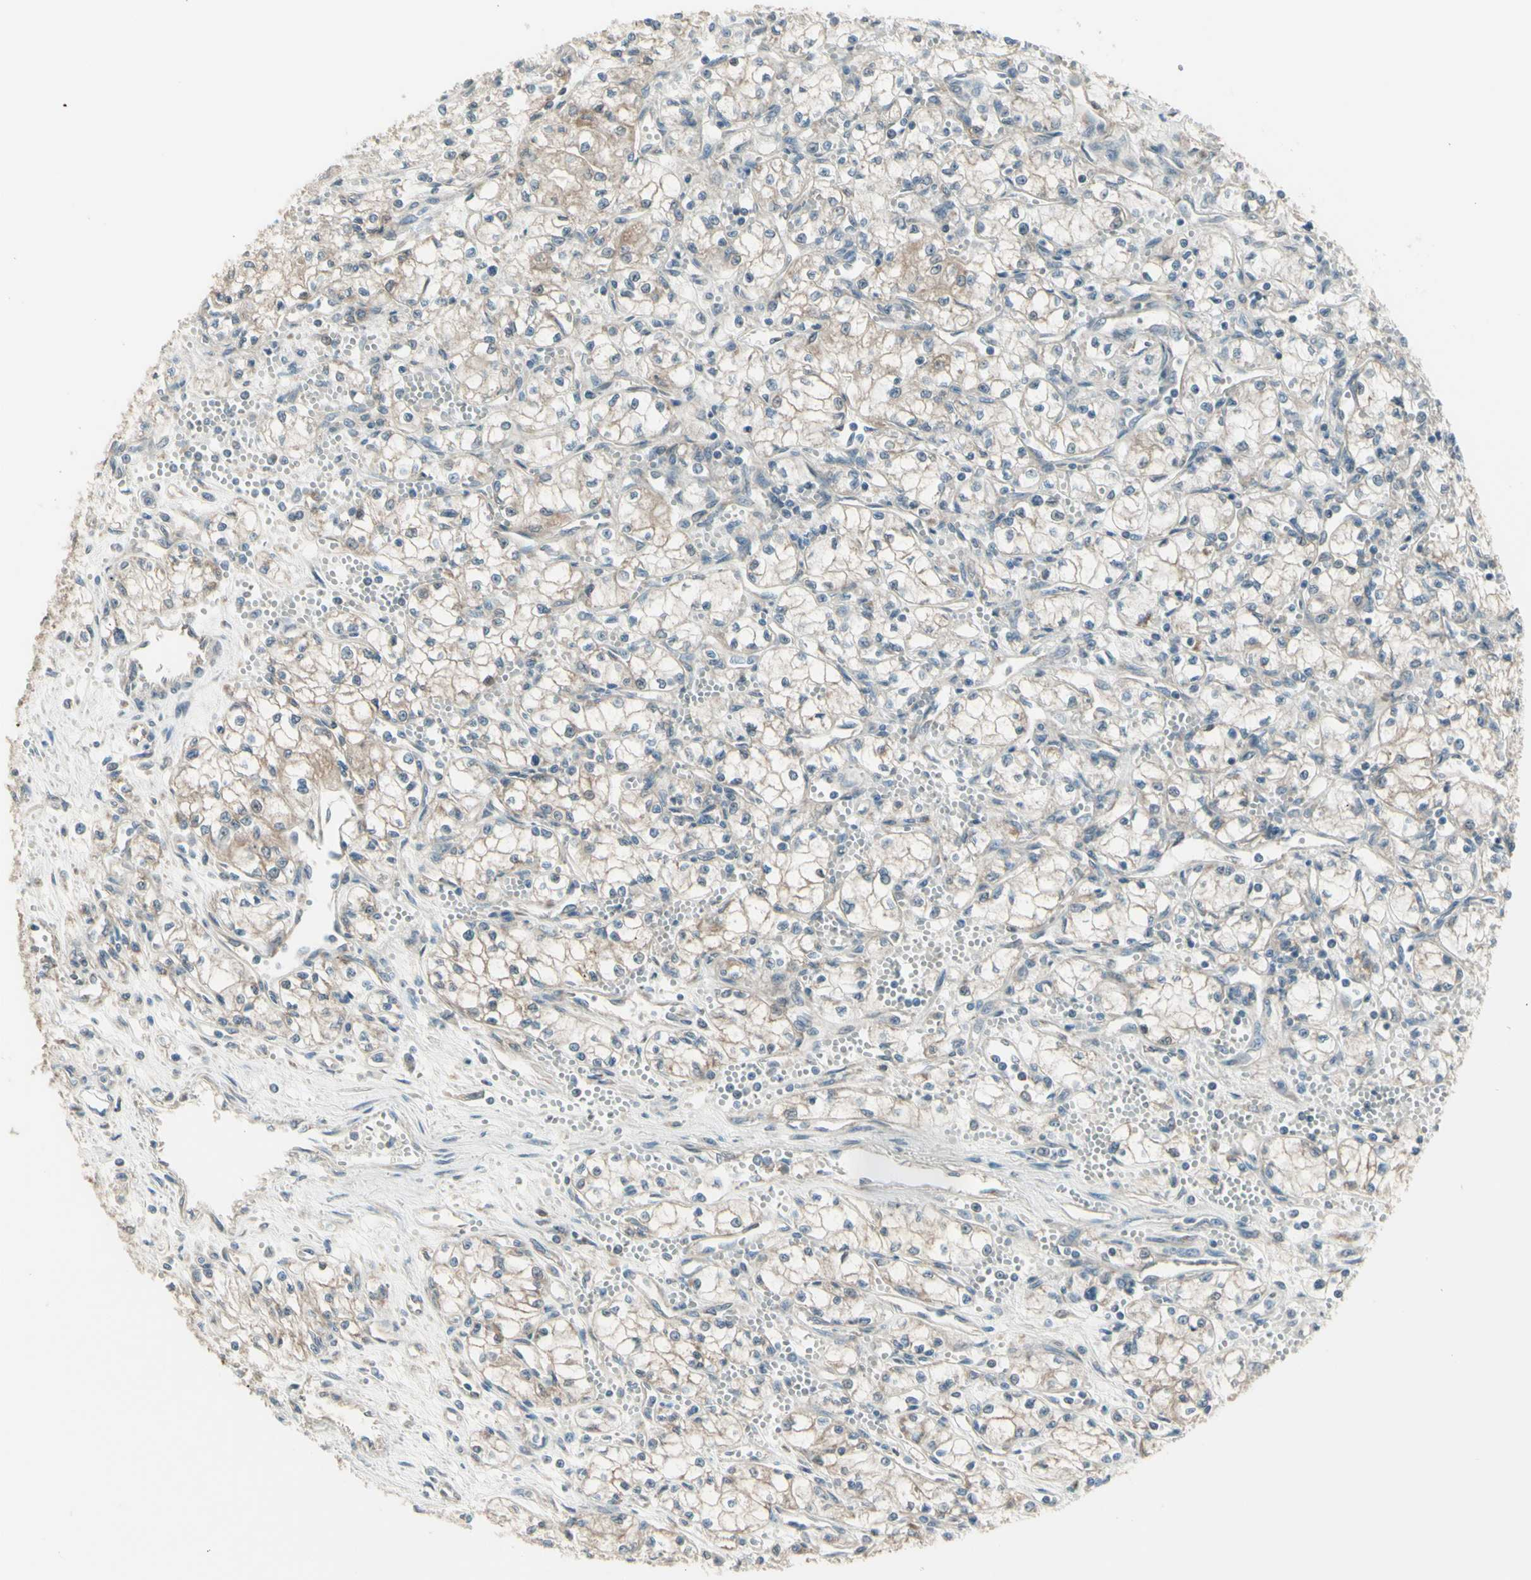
{"staining": {"intensity": "negative", "quantity": "none", "location": "none"}, "tissue": "renal cancer", "cell_type": "Tumor cells", "image_type": "cancer", "snomed": [{"axis": "morphology", "description": "Normal tissue, NOS"}, {"axis": "morphology", "description": "Adenocarcinoma, NOS"}, {"axis": "topography", "description": "Kidney"}], "caption": "Tumor cells are negative for protein expression in human renal cancer (adenocarcinoma).", "gene": "NAXD", "patient": {"sex": "male", "age": 59}}